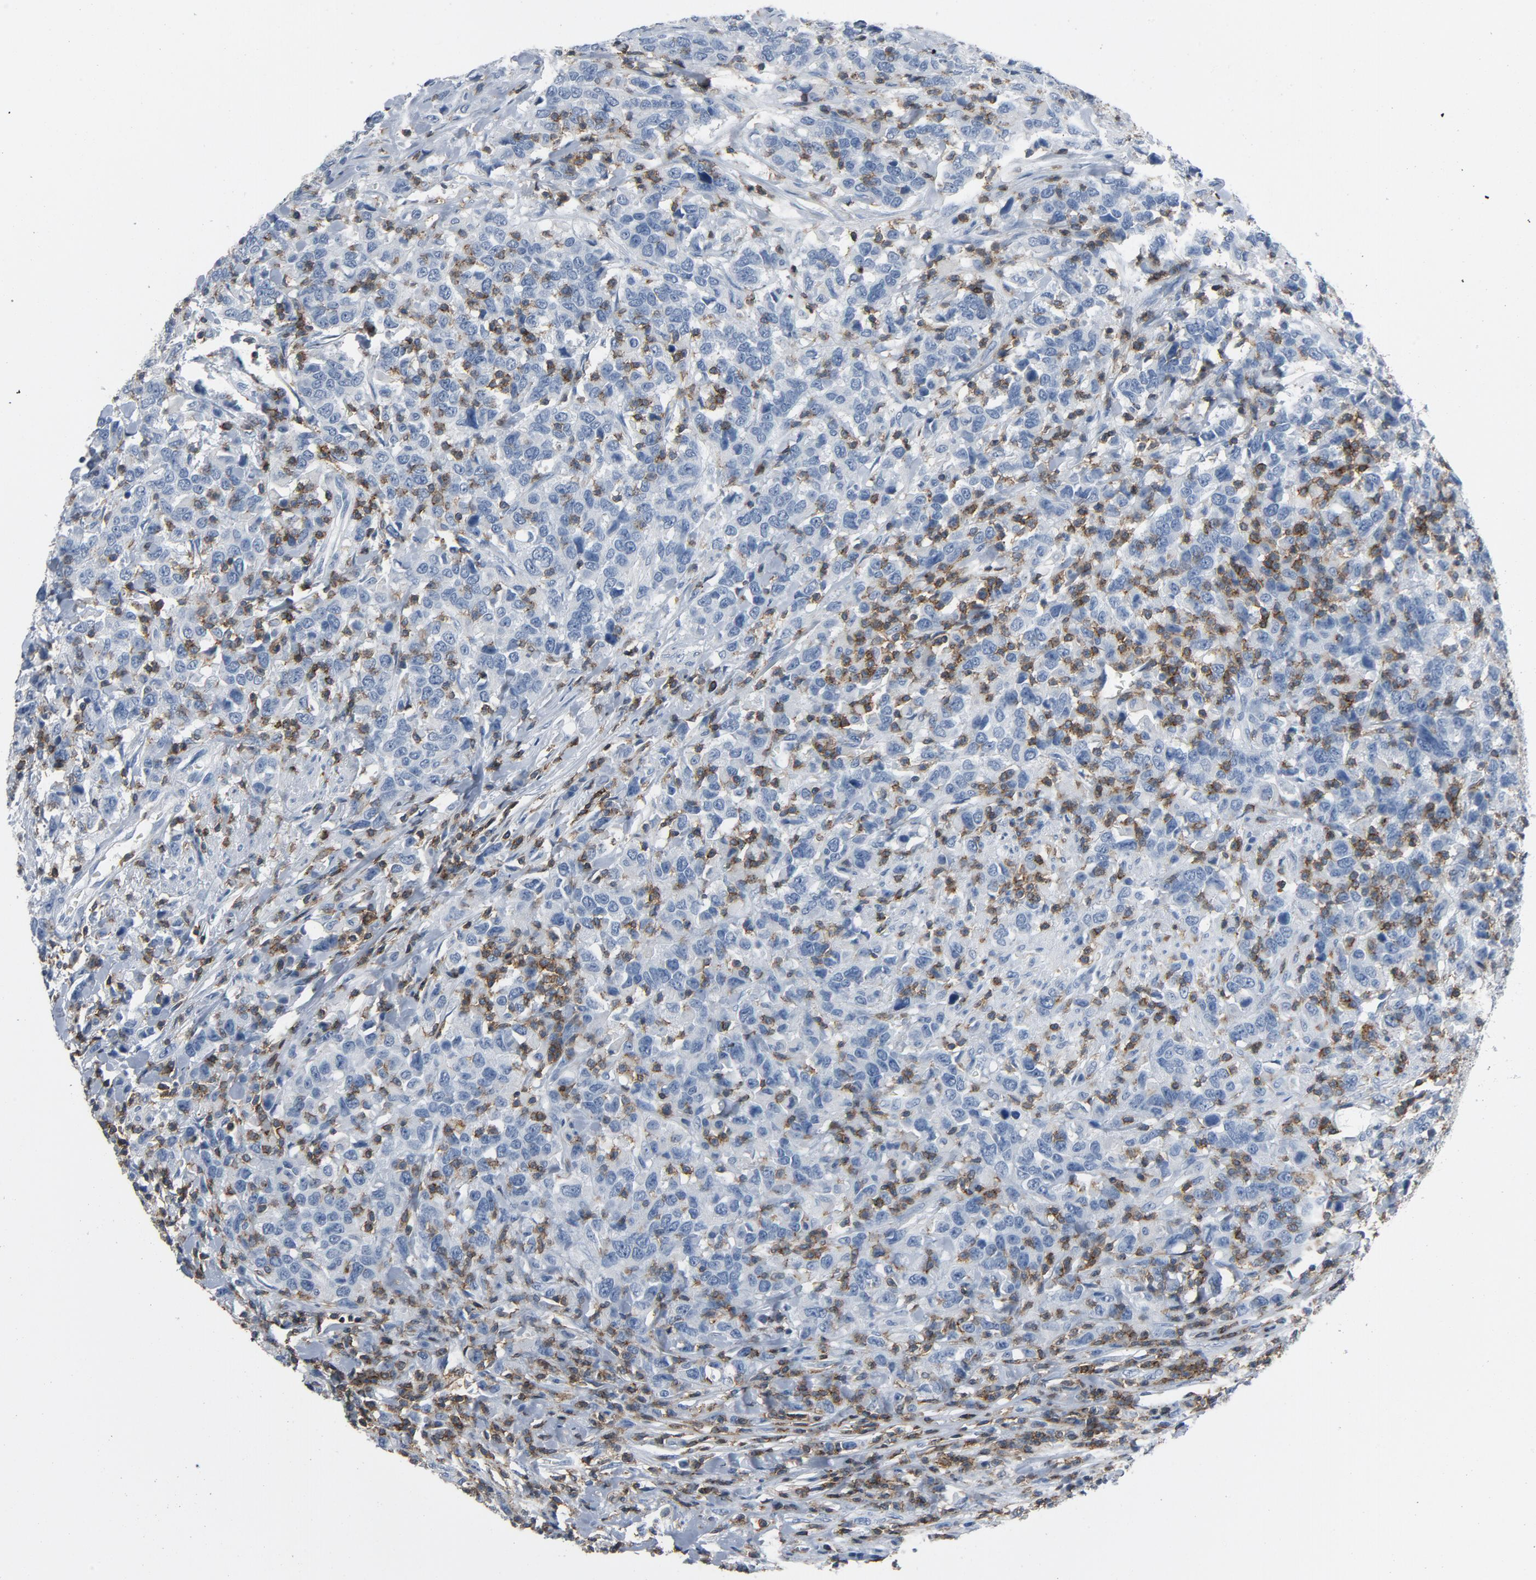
{"staining": {"intensity": "negative", "quantity": "none", "location": "none"}, "tissue": "urothelial cancer", "cell_type": "Tumor cells", "image_type": "cancer", "snomed": [{"axis": "morphology", "description": "Urothelial carcinoma, High grade"}, {"axis": "topography", "description": "Urinary bladder"}], "caption": "Photomicrograph shows no significant protein expression in tumor cells of urothelial cancer.", "gene": "LCK", "patient": {"sex": "male", "age": 61}}